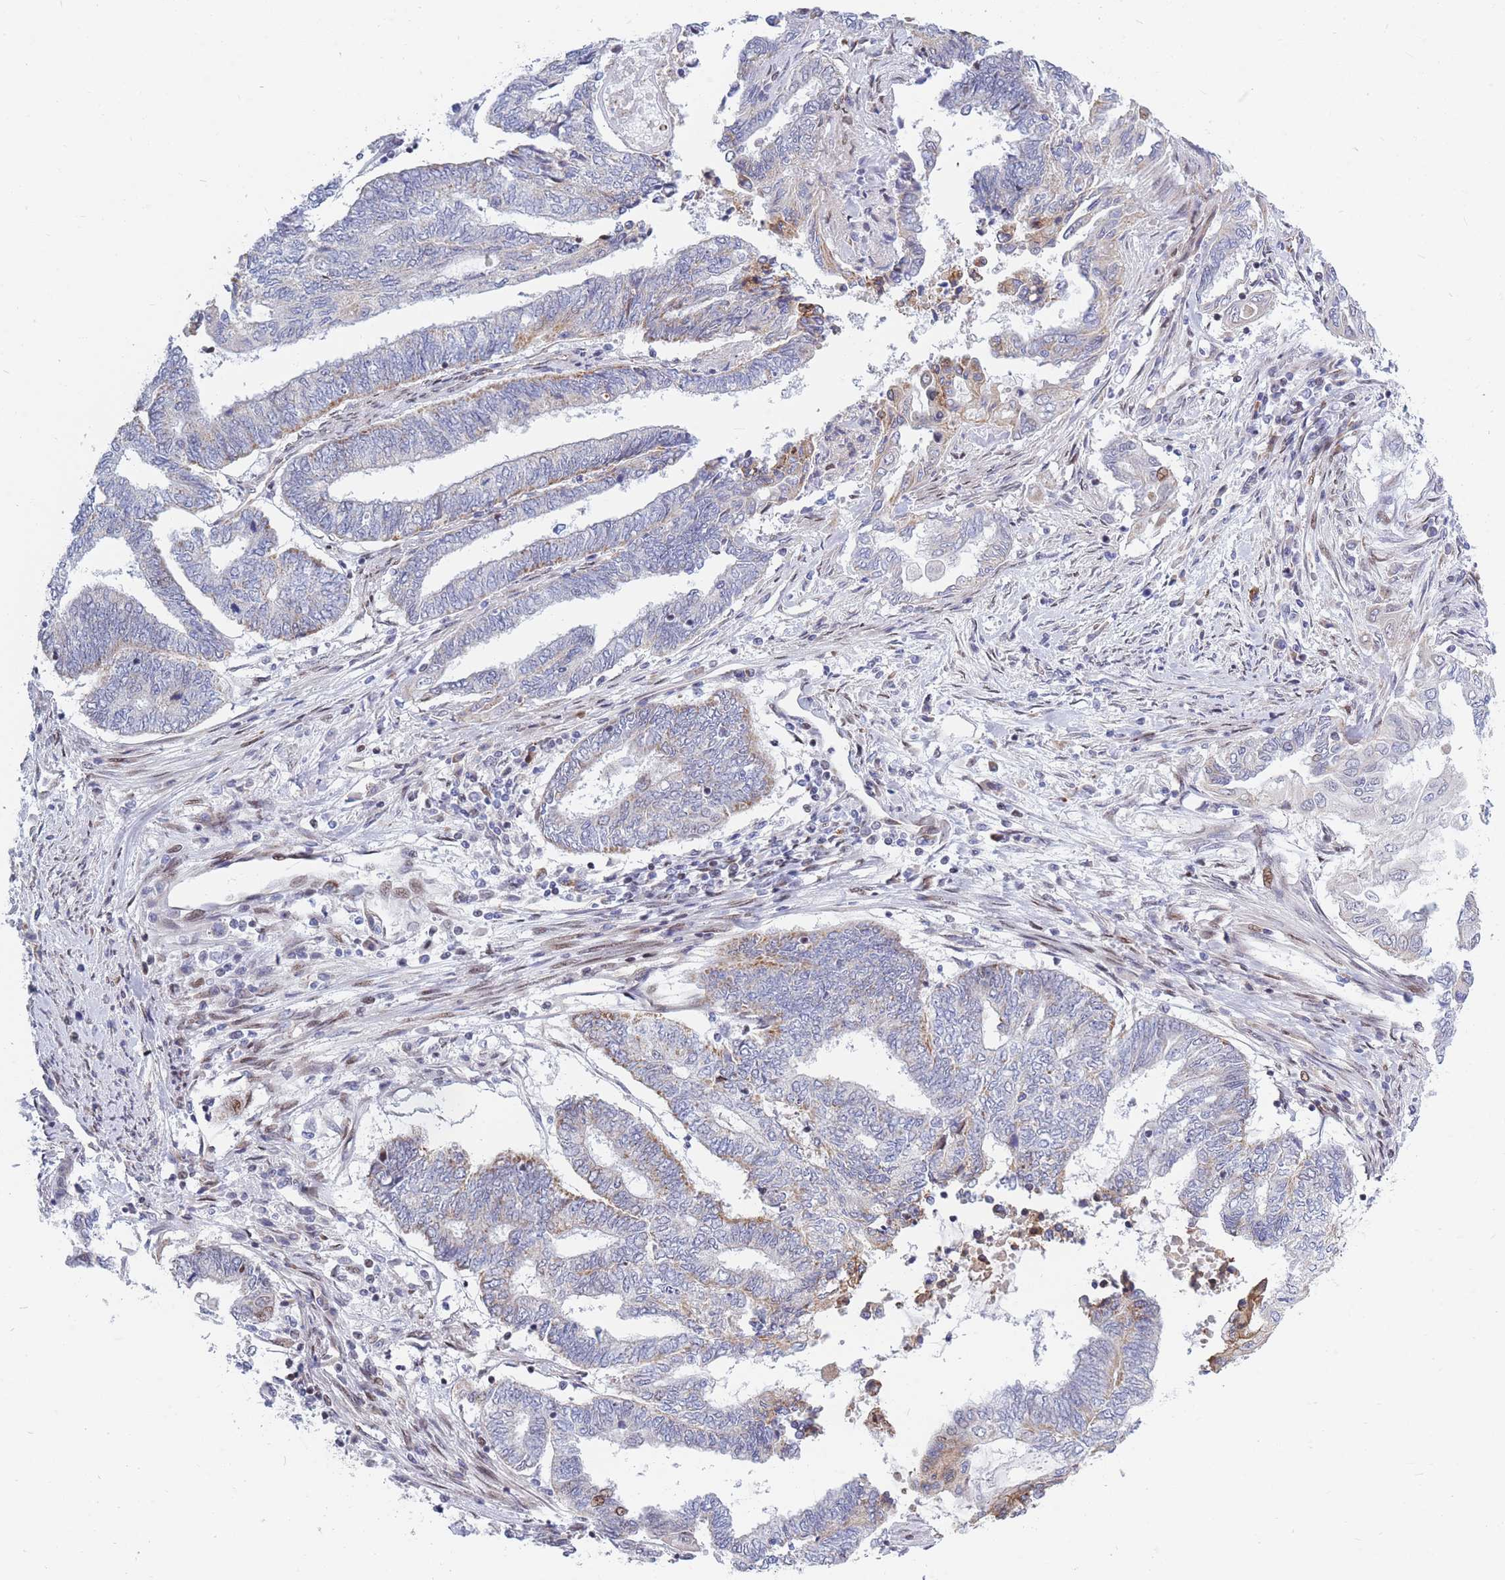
{"staining": {"intensity": "moderate", "quantity": "<25%", "location": "cytoplasmic/membranous"}, "tissue": "endometrial cancer", "cell_type": "Tumor cells", "image_type": "cancer", "snomed": [{"axis": "morphology", "description": "Adenocarcinoma, NOS"}, {"axis": "topography", "description": "Uterus"}, {"axis": "topography", "description": "Endometrium"}], "caption": "Protein positivity by immunohistochemistry (IHC) exhibits moderate cytoplasmic/membranous expression in about <25% of tumor cells in endometrial cancer (adenocarcinoma).", "gene": "MOB4", "patient": {"sex": "female", "age": 70}}